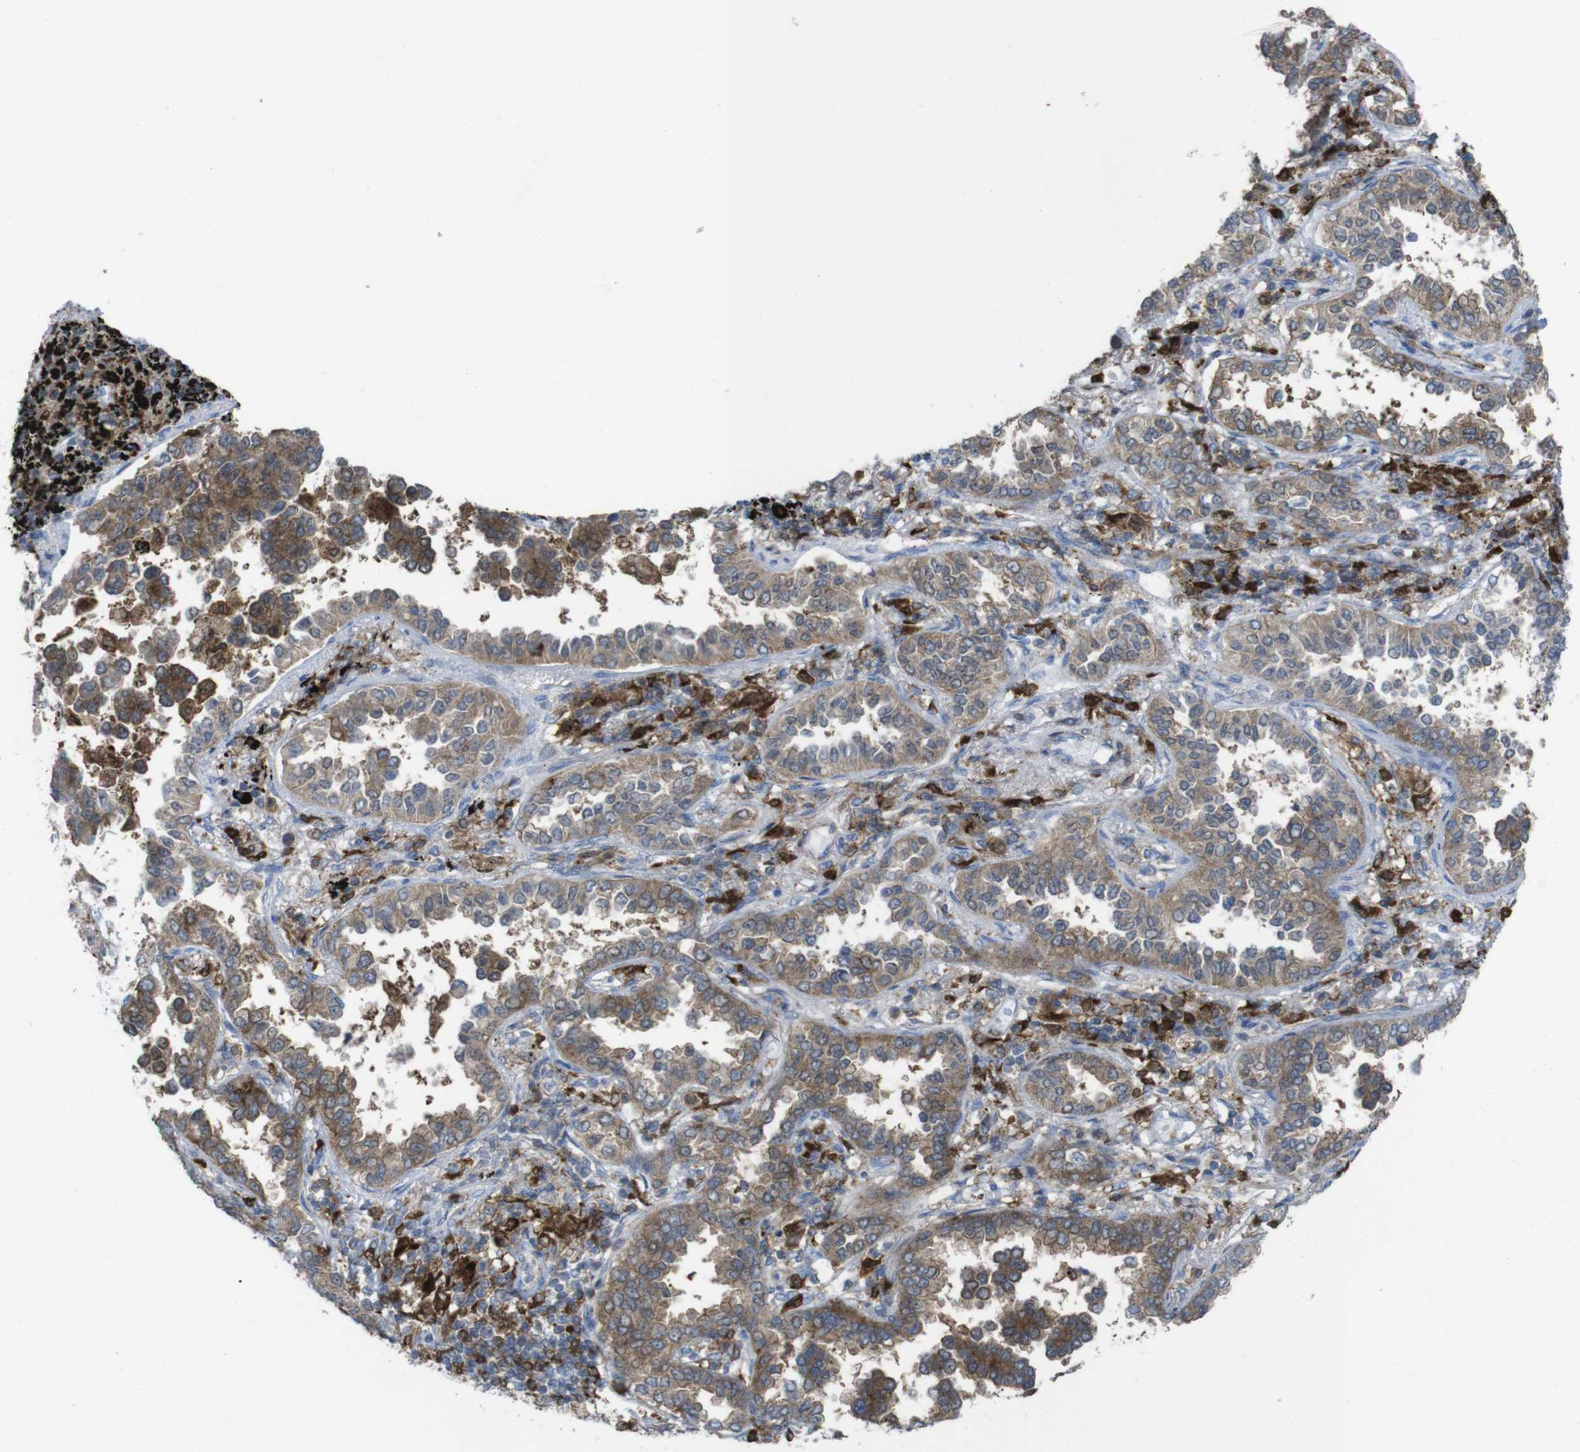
{"staining": {"intensity": "moderate", "quantity": ">75%", "location": "cytoplasmic/membranous"}, "tissue": "lung cancer", "cell_type": "Tumor cells", "image_type": "cancer", "snomed": [{"axis": "morphology", "description": "Normal tissue, NOS"}, {"axis": "morphology", "description": "Adenocarcinoma, NOS"}, {"axis": "topography", "description": "Lung"}], "caption": "Tumor cells demonstrate medium levels of moderate cytoplasmic/membranous staining in about >75% of cells in adenocarcinoma (lung).", "gene": "PRKCD", "patient": {"sex": "male", "age": 59}}